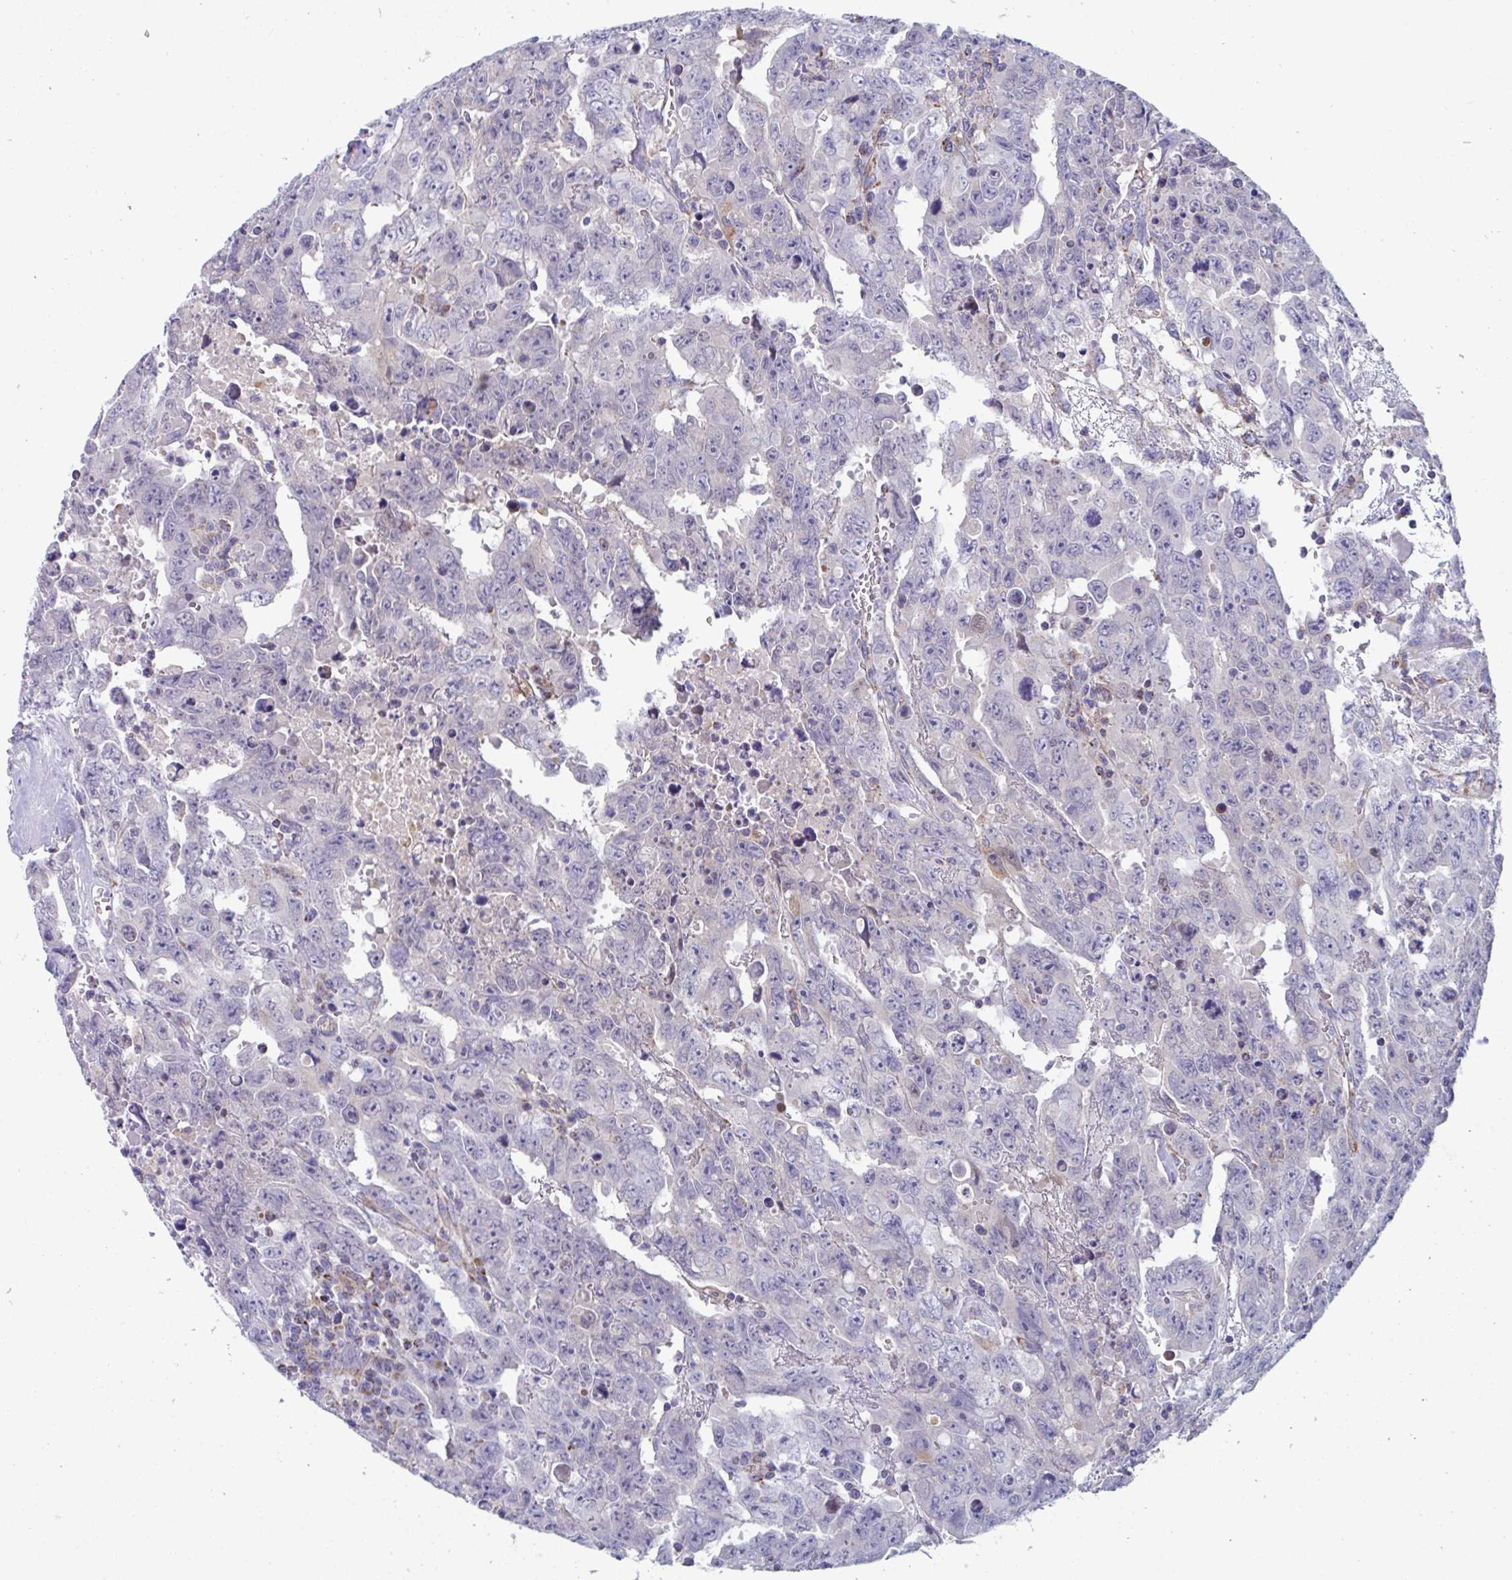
{"staining": {"intensity": "negative", "quantity": "none", "location": "none"}, "tissue": "testis cancer", "cell_type": "Tumor cells", "image_type": "cancer", "snomed": [{"axis": "morphology", "description": "Carcinoma, Embryonal, NOS"}, {"axis": "topography", "description": "Testis"}], "caption": "Tumor cells are negative for protein expression in human testis cancer.", "gene": "BCAT2", "patient": {"sex": "male", "age": 24}}